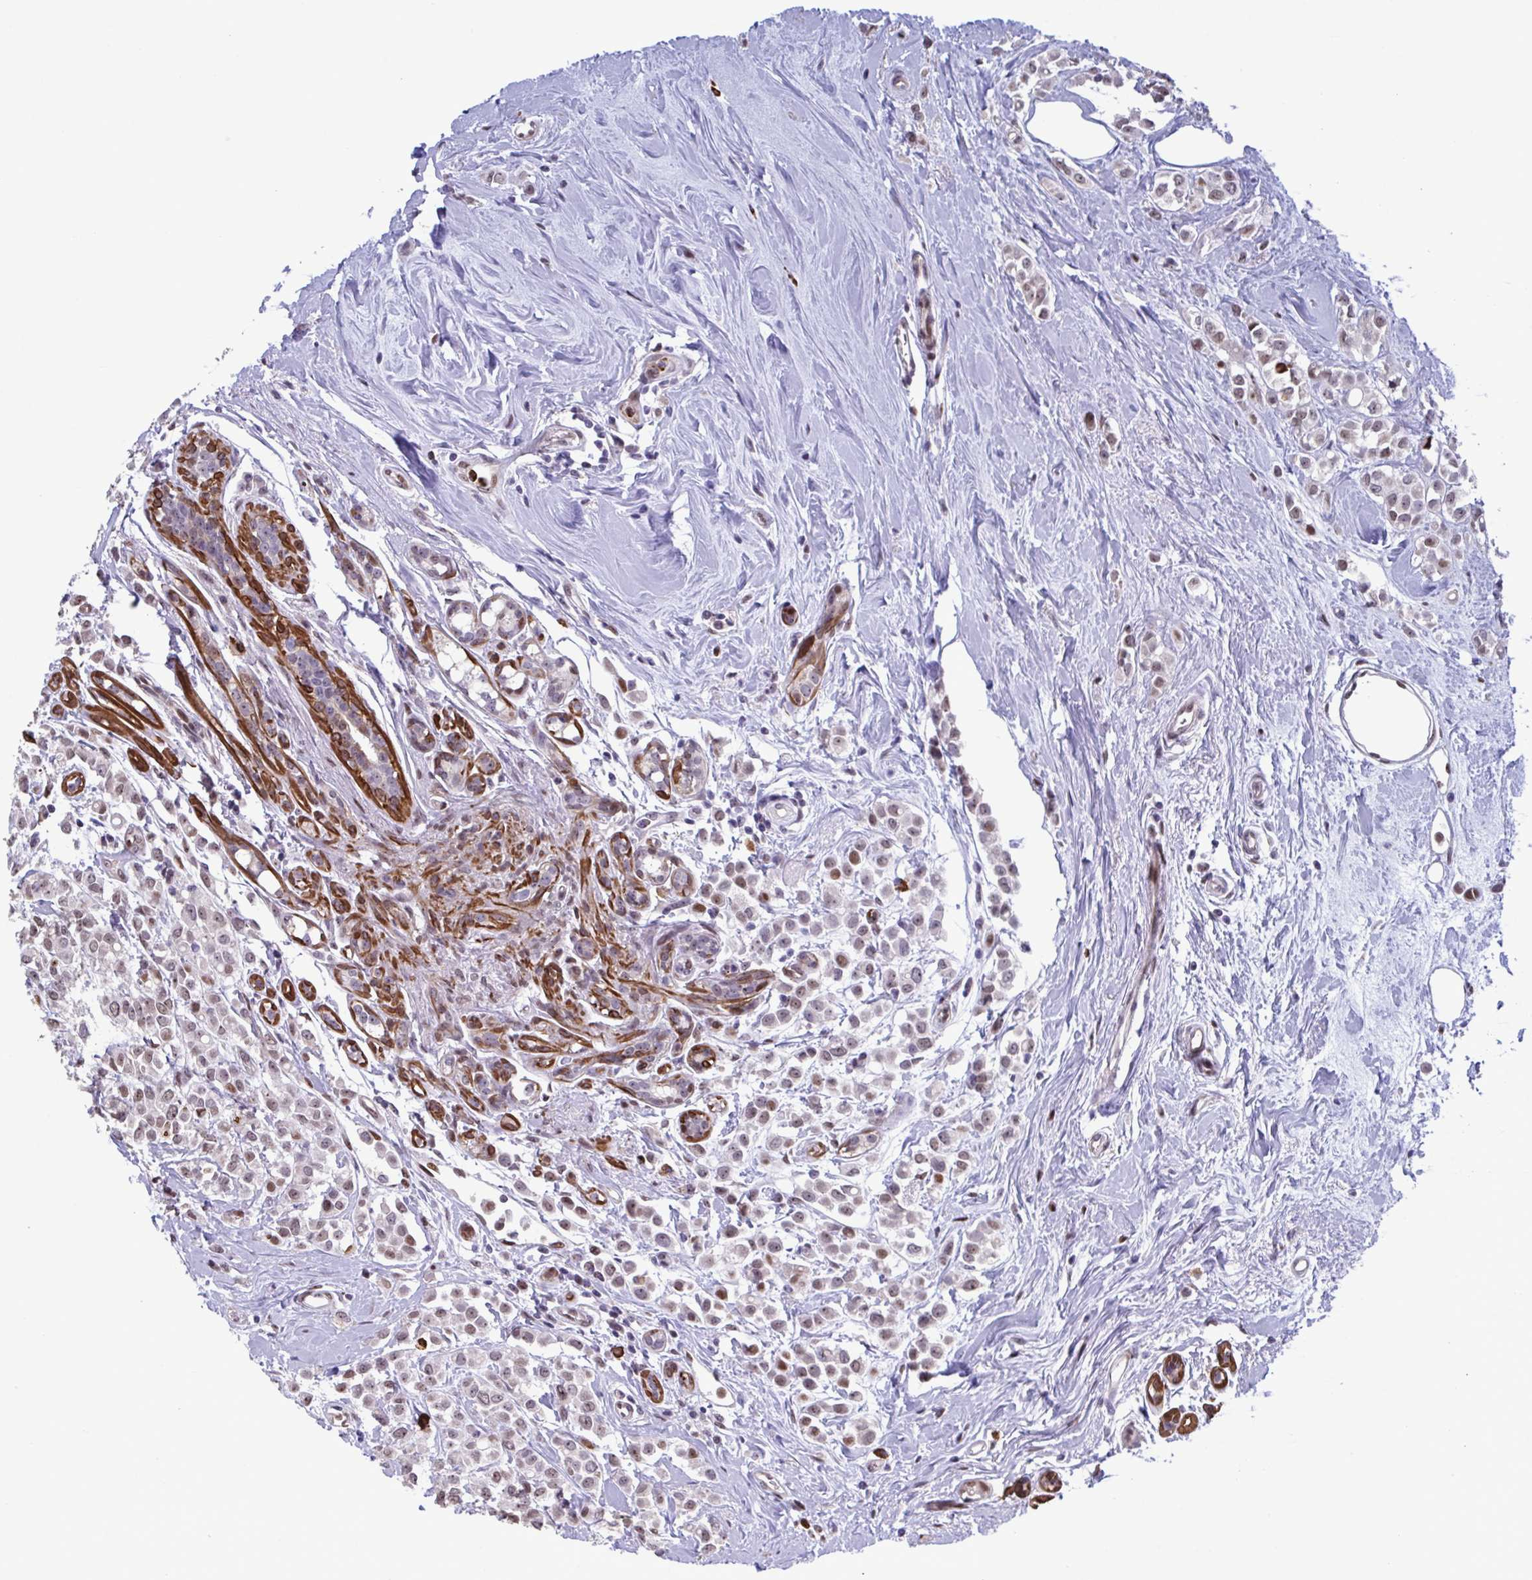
{"staining": {"intensity": "moderate", "quantity": ">75%", "location": "nuclear"}, "tissue": "breast cancer", "cell_type": "Tumor cells", "image_type": "cancer", "snomed": [{"axis": "morphology", "description": "Lobular carcinoma"}, {"axis": "topography", "description": "Breast"}], "caption": "There is medium levels of moderate nuclear expression in tumor cells of lobular carcinoma (breast), as demonstrated by immunohistochemical staining (brown color).", "gene": "PELI2", "patient": {"sex": "female", "age": 68}}